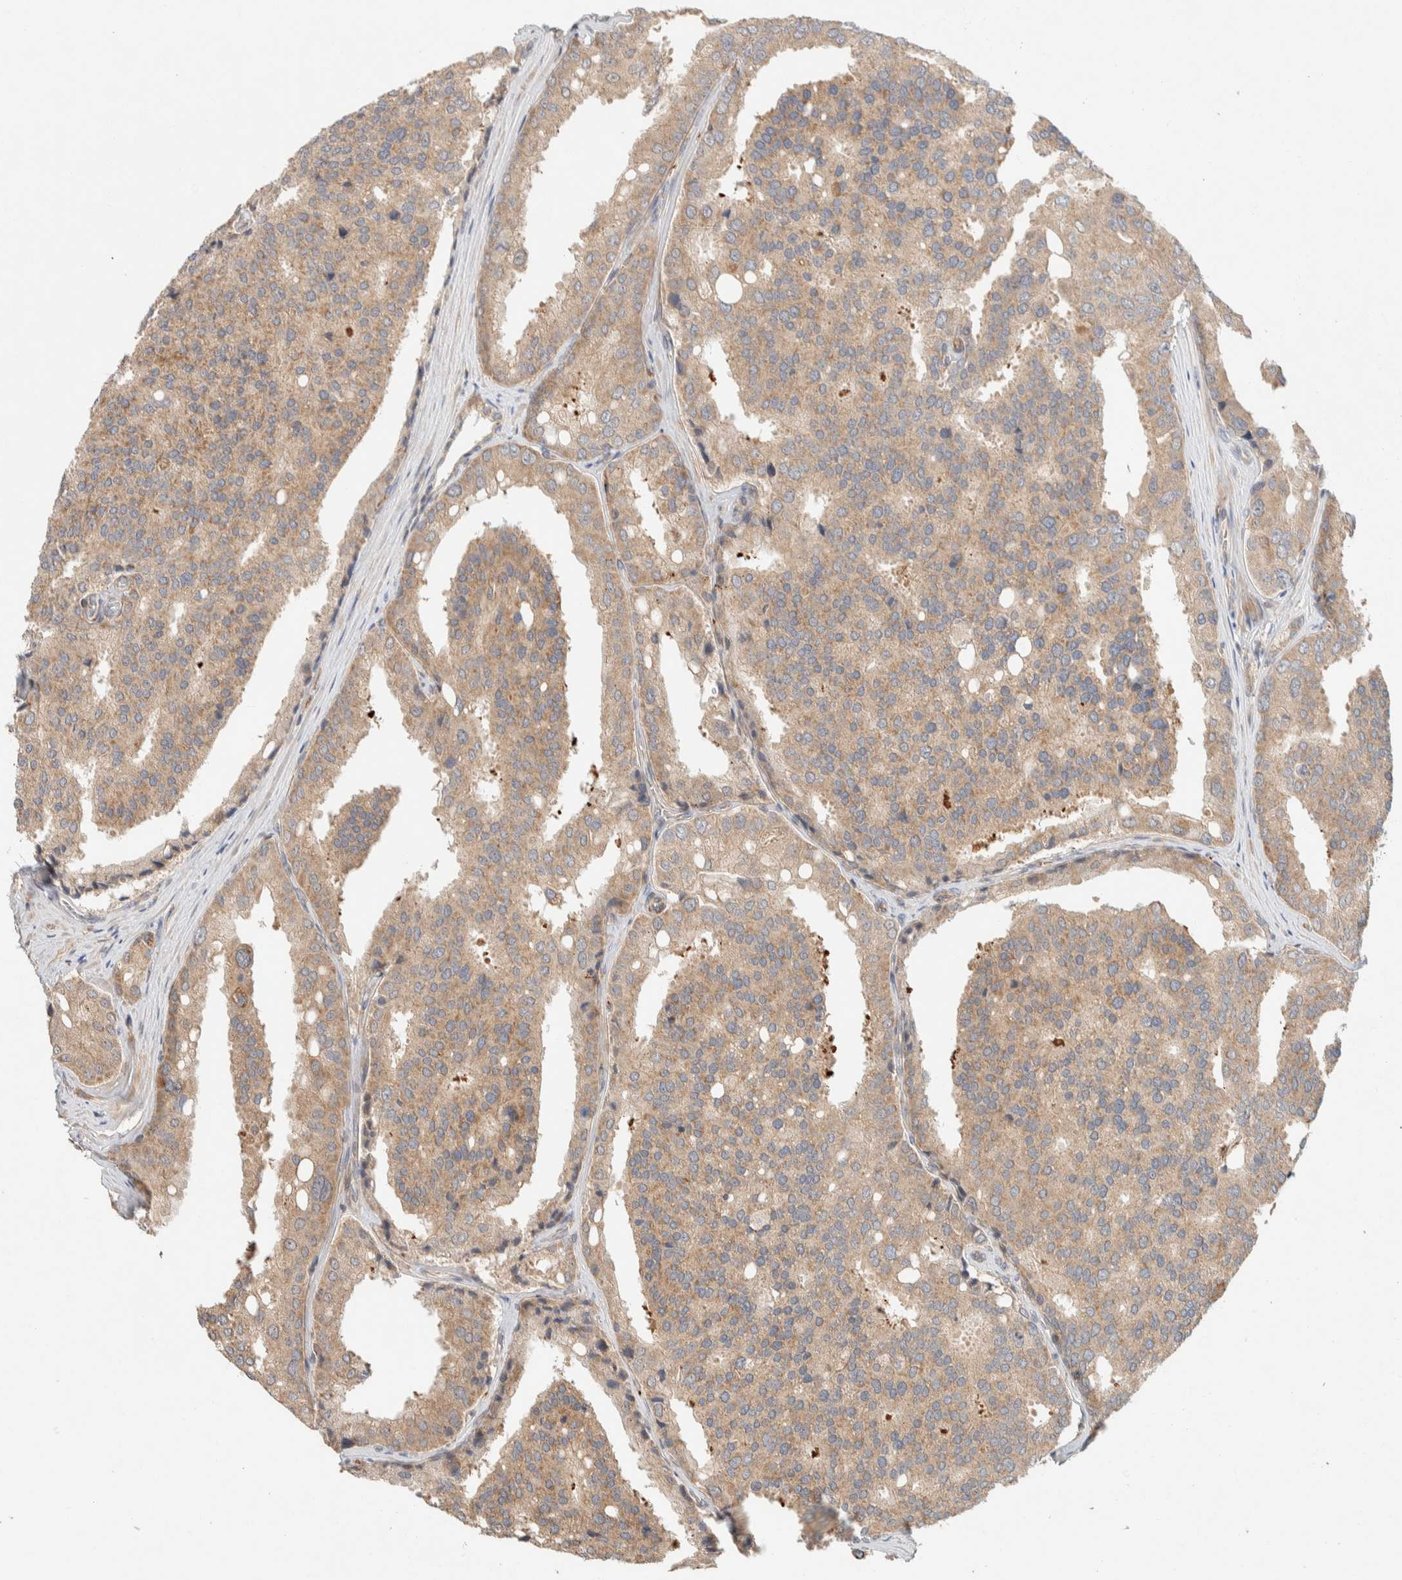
{"staining": {"intensity": "weak", "quantity": ">75%", "location": "cytoplasmic/membranous"}, "tissue": "prostate cancer", "cell_type": "Tumor cells", "image_type": "cancer", "snomed": [{"axis": "morphology", "description": "Adenocarcinoma, High grade"}, {"axis": "topography", "description": "Prostate"}], "caption": "Immunohistochemical staining of prostate adenocarcinoma (high-grade) demonstrates low levels of weak cytoplasmic/membranous staining in approximately >75% of tumor cells.", "gene": "KIF9", "patient": {"sex": "male", "age": 50}}